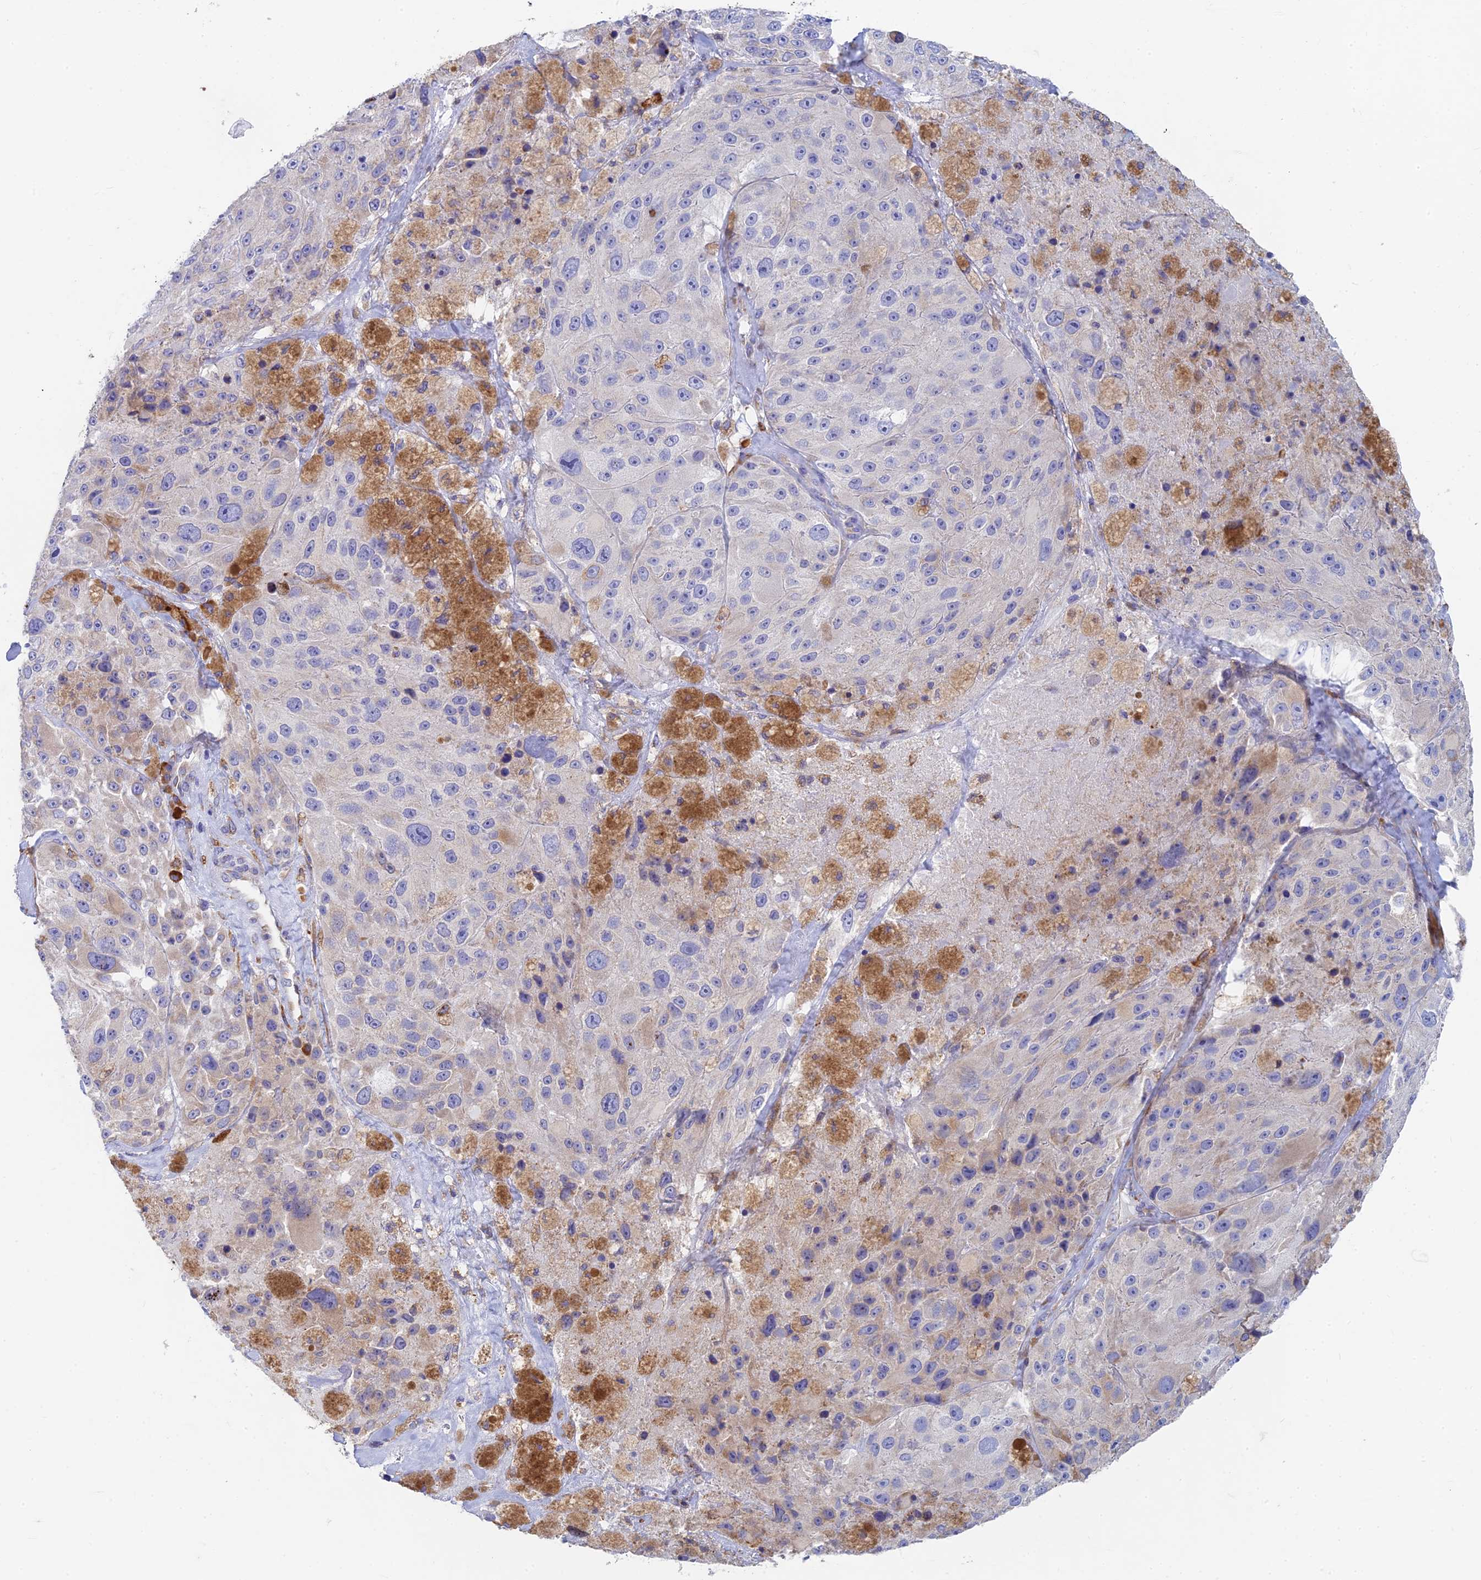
{"staining": {"intensity": "negative", "quantity": "none", "location": "none"}, "tissue": "melanoma", "cell_type": "Tumor cells", "image_type": "cancer", "snomed": [{"axis": "morphology", "description": "Malignant melanoma, Metastatic site"}, {"axis": "topography", "description": "Lymph node"}], "caption": "High magnification brightfield microscopy of melanoma stained with DAB (3,3'-diaminobenzidine) (brown) and counterstained with hematoxylin (blue): tumor cells show no significant staining.", "gene": "WDR35", "patient": {"sex": "male", "age": 62}}